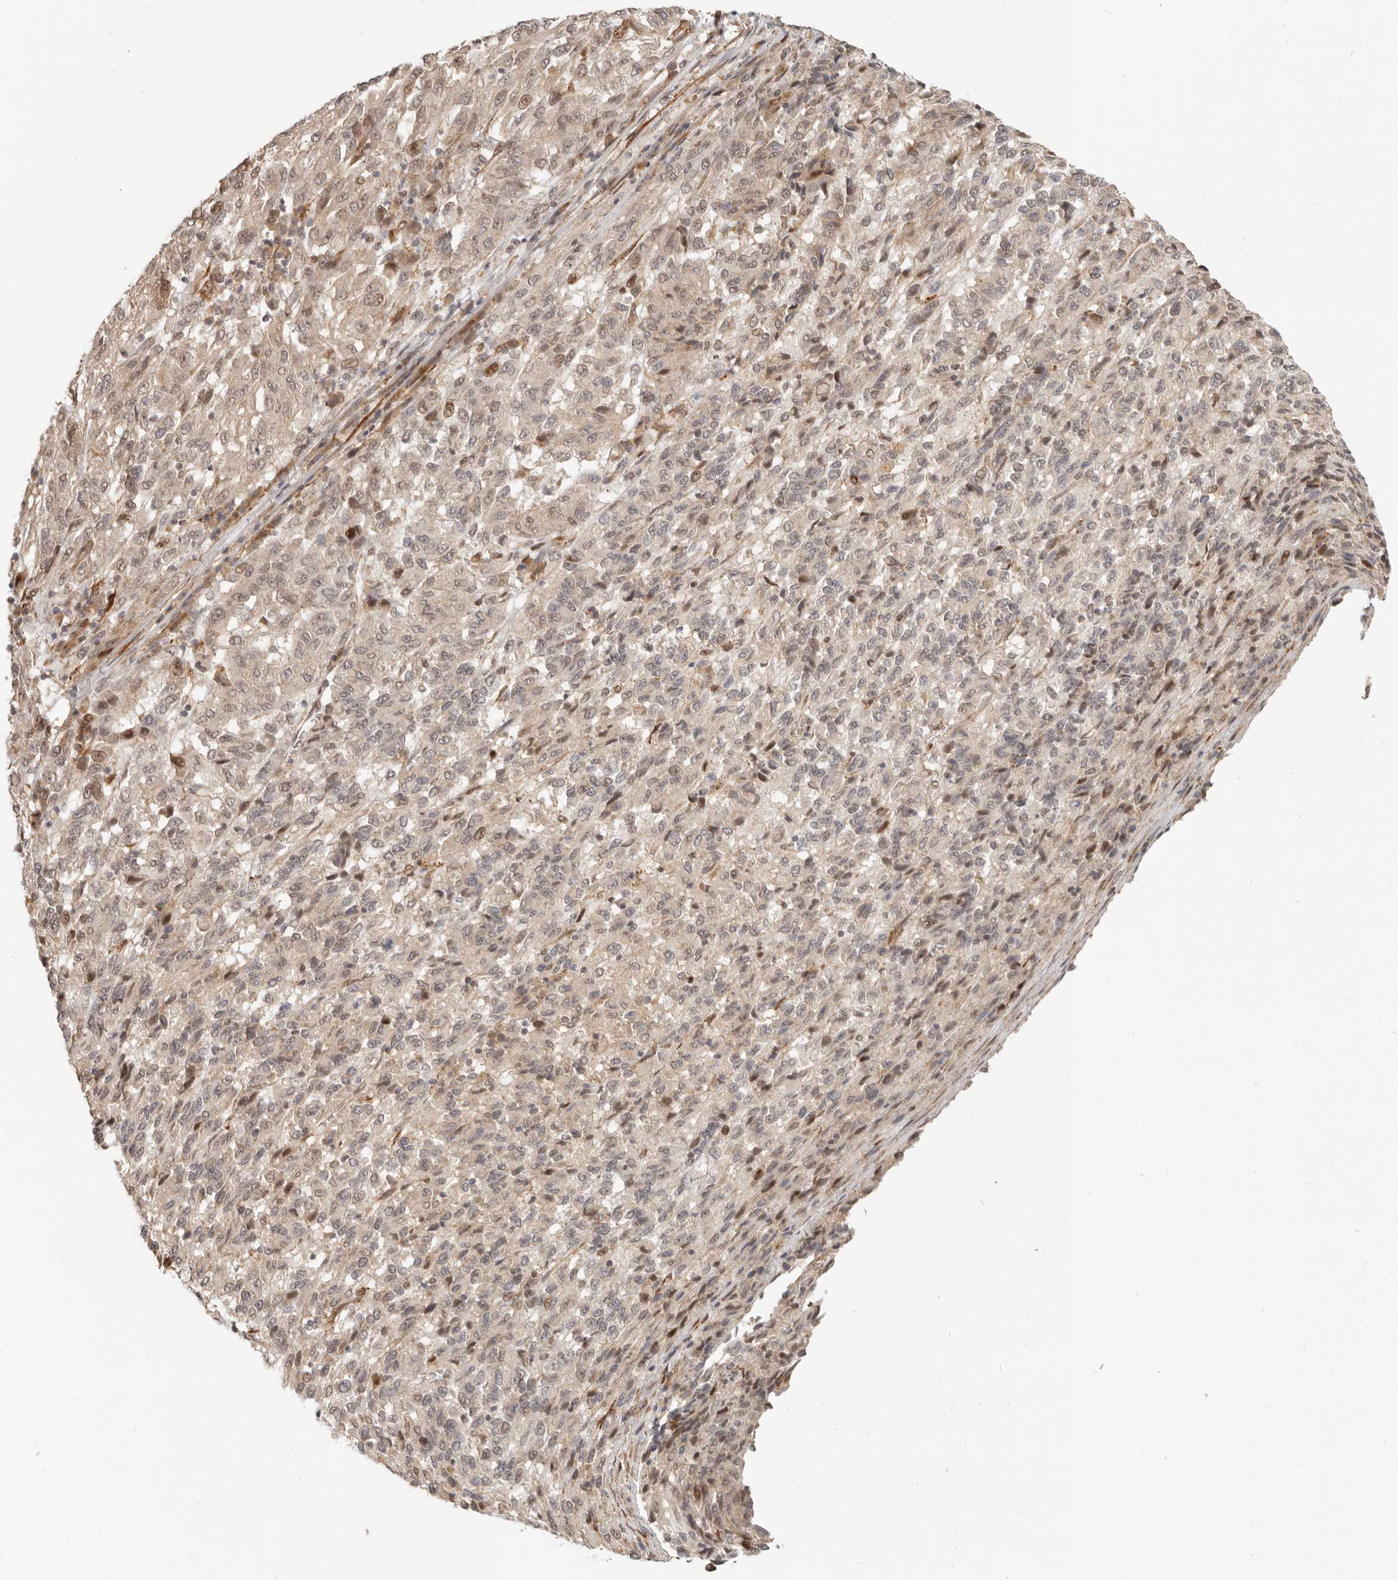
{"staining": {"intensity": "negative", "quantity": "none", "location": "none"}, "tissue": "melanoma", "cell_type": "Tumor cells", "image_type": "cancer", "snomed": [{"axis": "morphology", "description": "Malignant melanoma, Metastatic site"}, {"axis": "topography", "description": "Lung"}], "caption": "An IHC image of melanoma is shown. There is no staining in tumor cells of melanoma.", "gene": "TUFT1", "patient": {"sex": "male", "age": 64}}